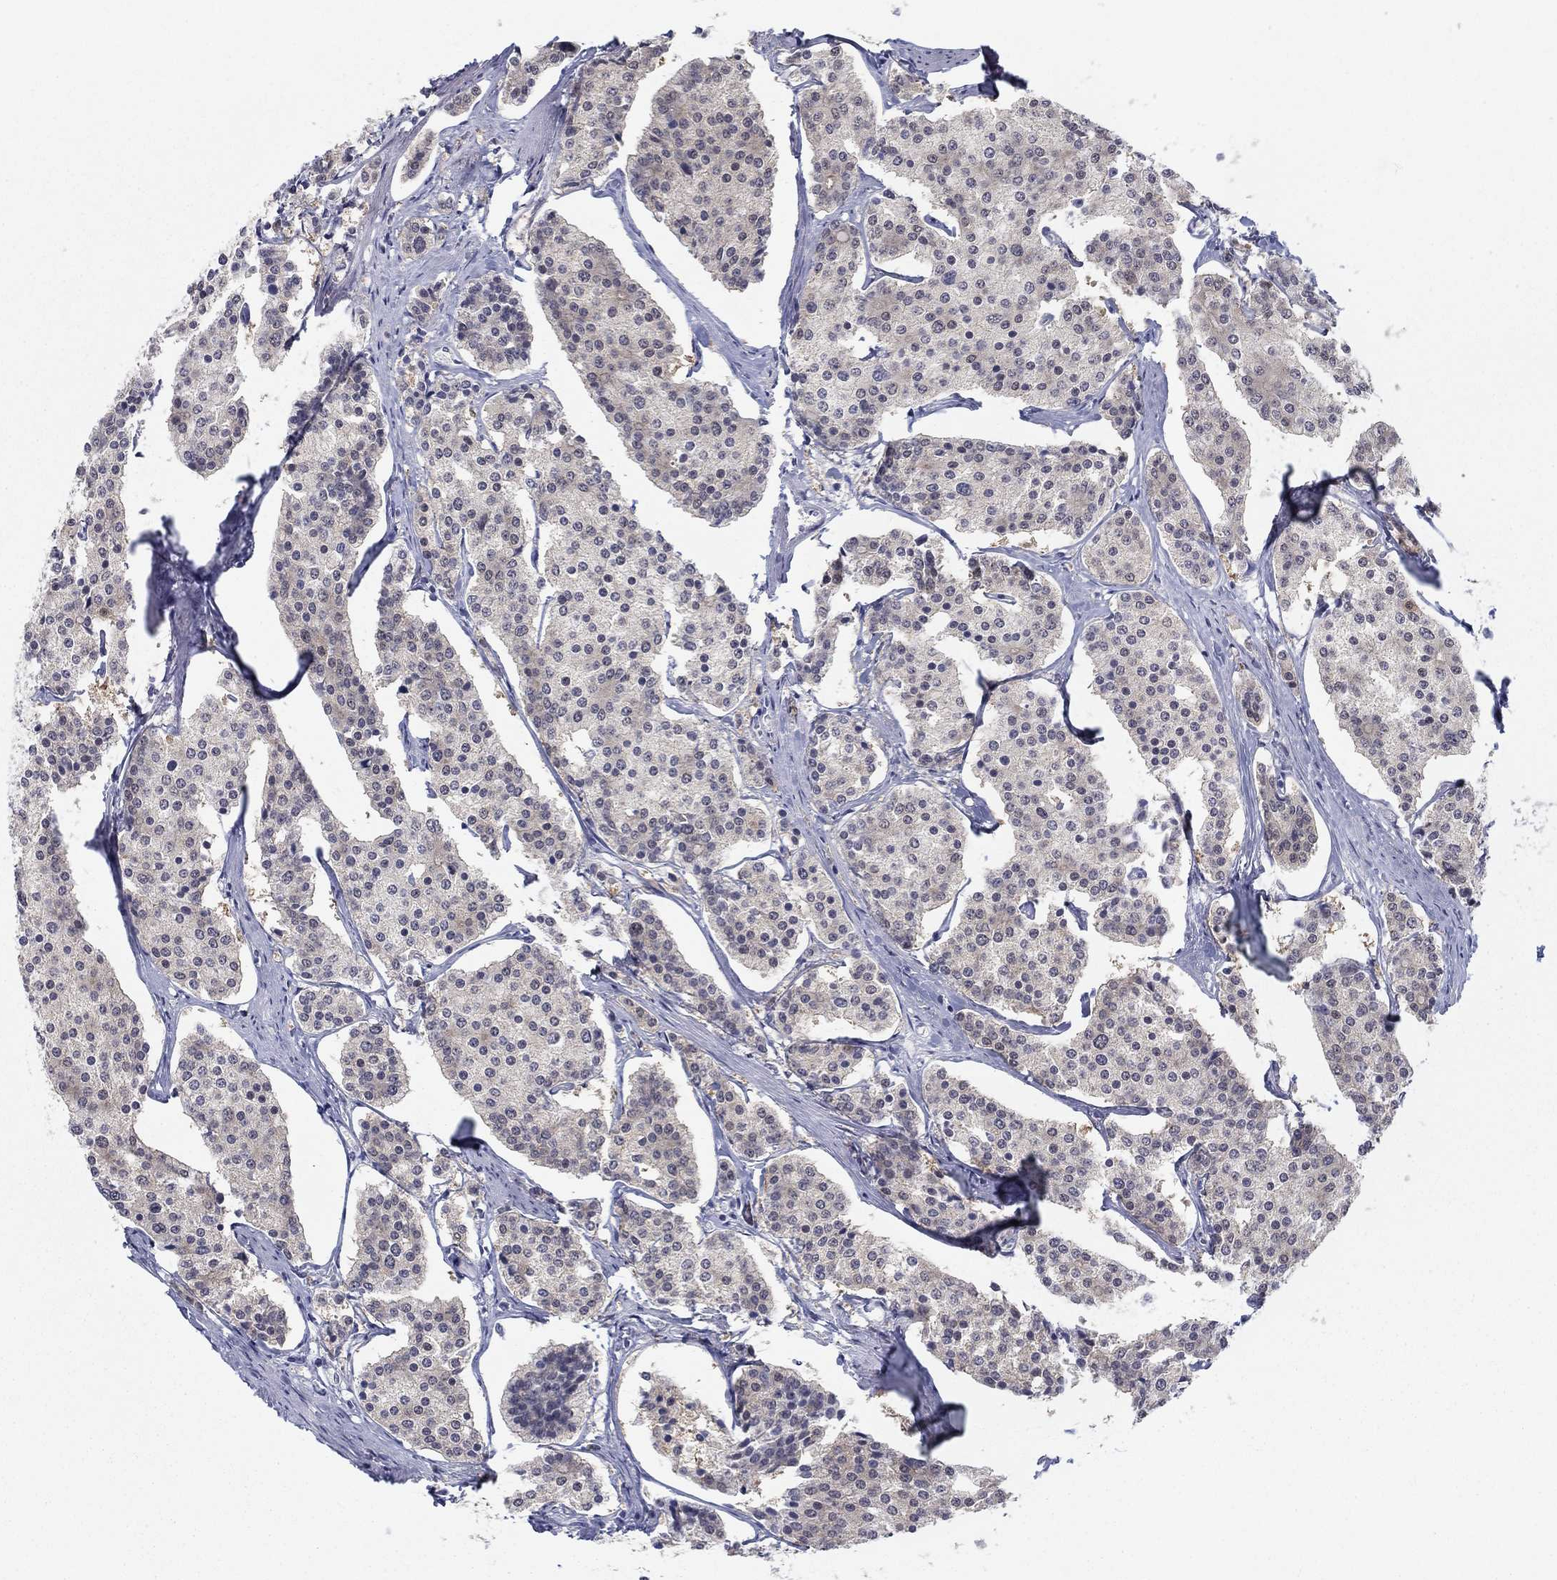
{"staining": {"intensity": "negative", "quantity": "none", "location": "none"}, "tissue": "carcinoid", "cell_type": "Tumor cells", "image_type": "cancer", "snomed": [{"axis": "morphology", "description": "Carcinoid, malignant, NOS"}, {"axis": "topography", "description": "Small intestine"}], "caption": "Histopathology image shows no protein positivity in tumor cells of carcinoid tissue. (DAB (3,3'-diaminobenzidine) immunohistochemistry, high magnification).", "gene": "PDXK", "patient": {"sex": "female", "age": 65}}